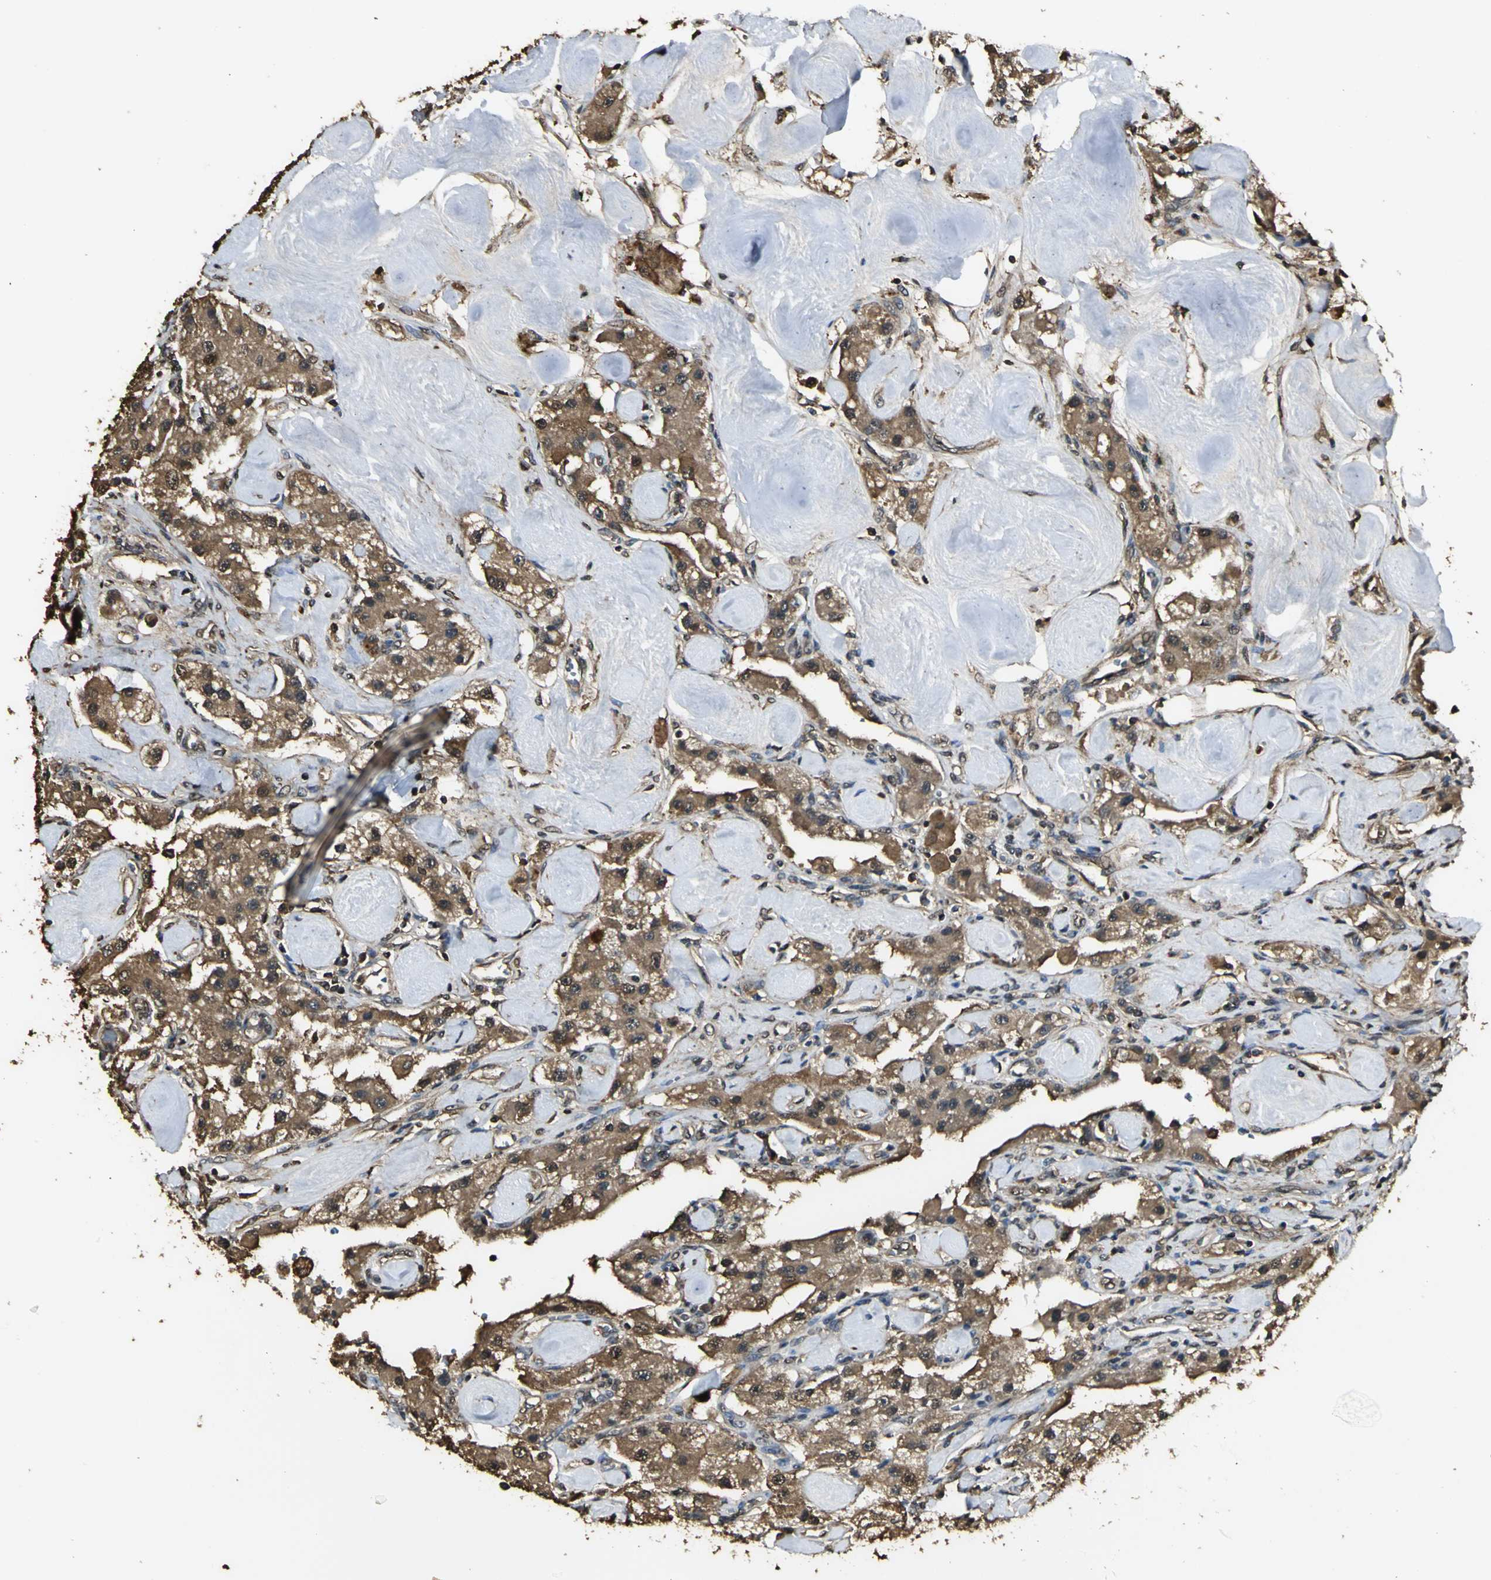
{"staining": {"intensity": "moderate", "quantity": ">75%", "location": "cytoplasmic/membranous"}, "tissue": "carcinoid", "cell_type": "Tumor cells", "image_type": "cancer", "snomed": [{"axis": "morphology", "description": "Carcinoid, malignant, NOS"}, {"axis": "topography", "description": "Pancreas"}], "caption": "This is a photomicrograph of immunohistochemistry staining of carcinoid, which shows moderate positivity in the cytoplasmic/membranous of tumor cells.", "gene": "PARK7", "patient": {"sex": "male", "age": 41}}